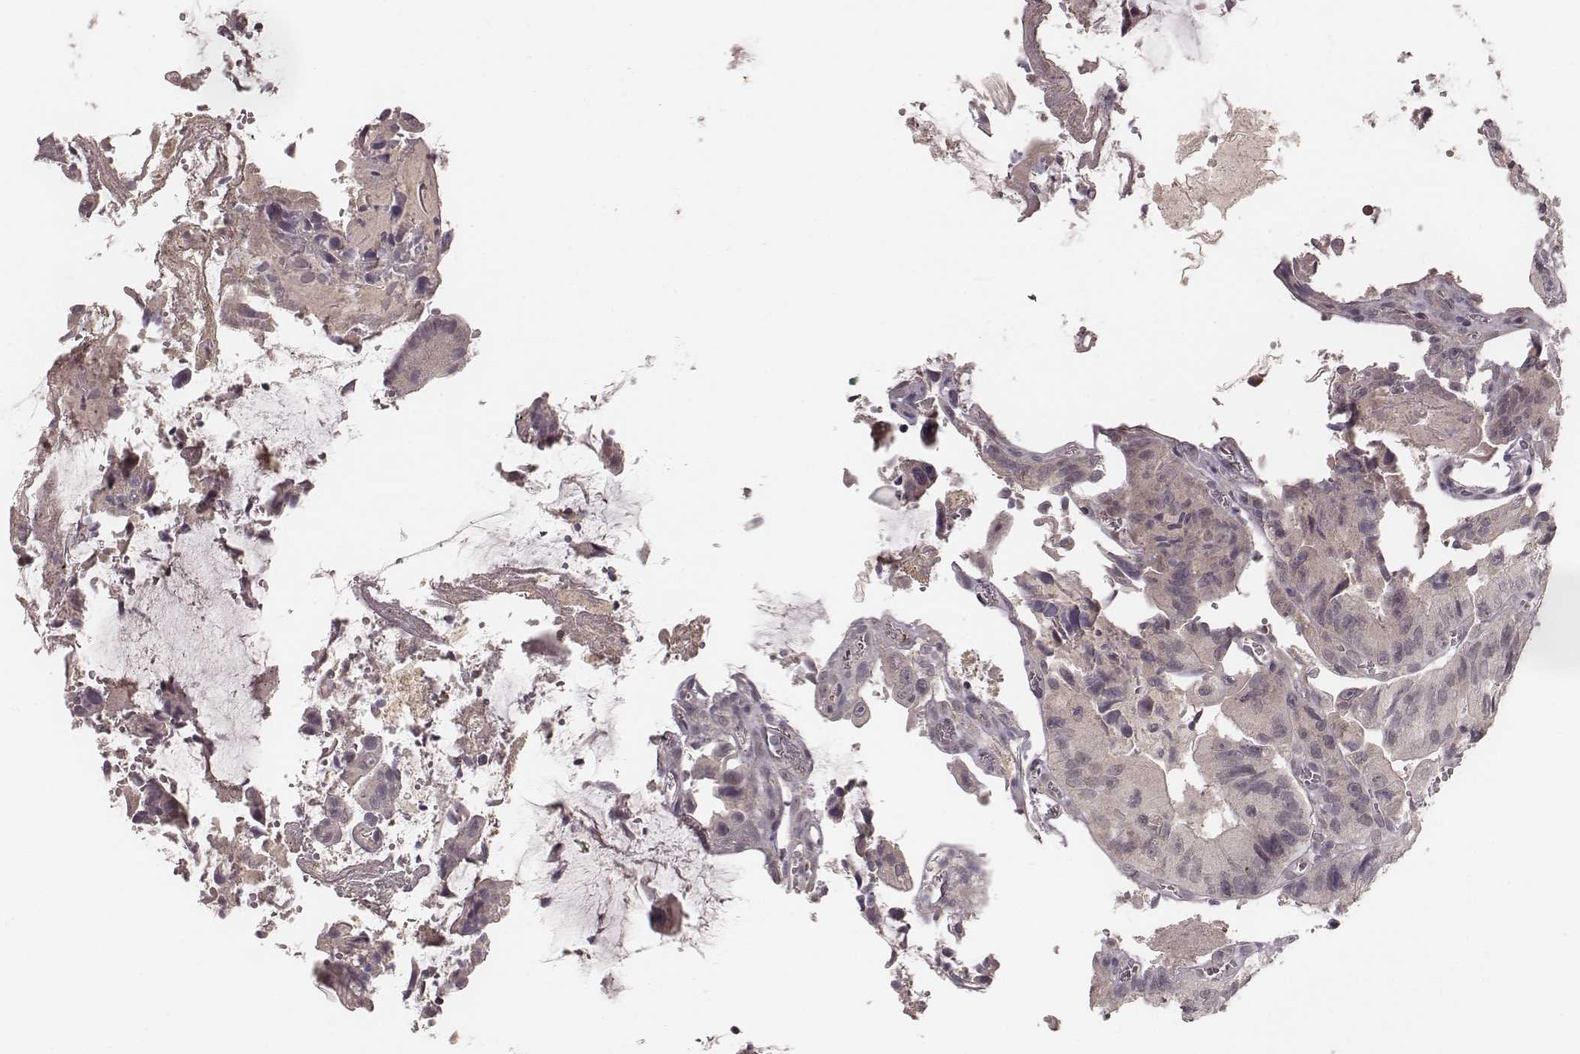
{"staining": {"intensity": "negative", "quantity": "none", "location": "none"}, "tissue": "colorectal cancer", "cell_type": "Tumor cells", "image_type": "cancer", "snomed": [{"axis": "morphology", "description": "Adenocarcinoma, NOS"}, {"axis": "topography", "description": "Colon"}], "caption": "Tumor cells show no significant expression in colorectal cancer (adenocarcinoma). (DAB immunohistochemistry (IHC) visualized using brightfield microscopy, high magnification).", "gene": "LY6K", "patient": {"sex": "female", "age": 86}}